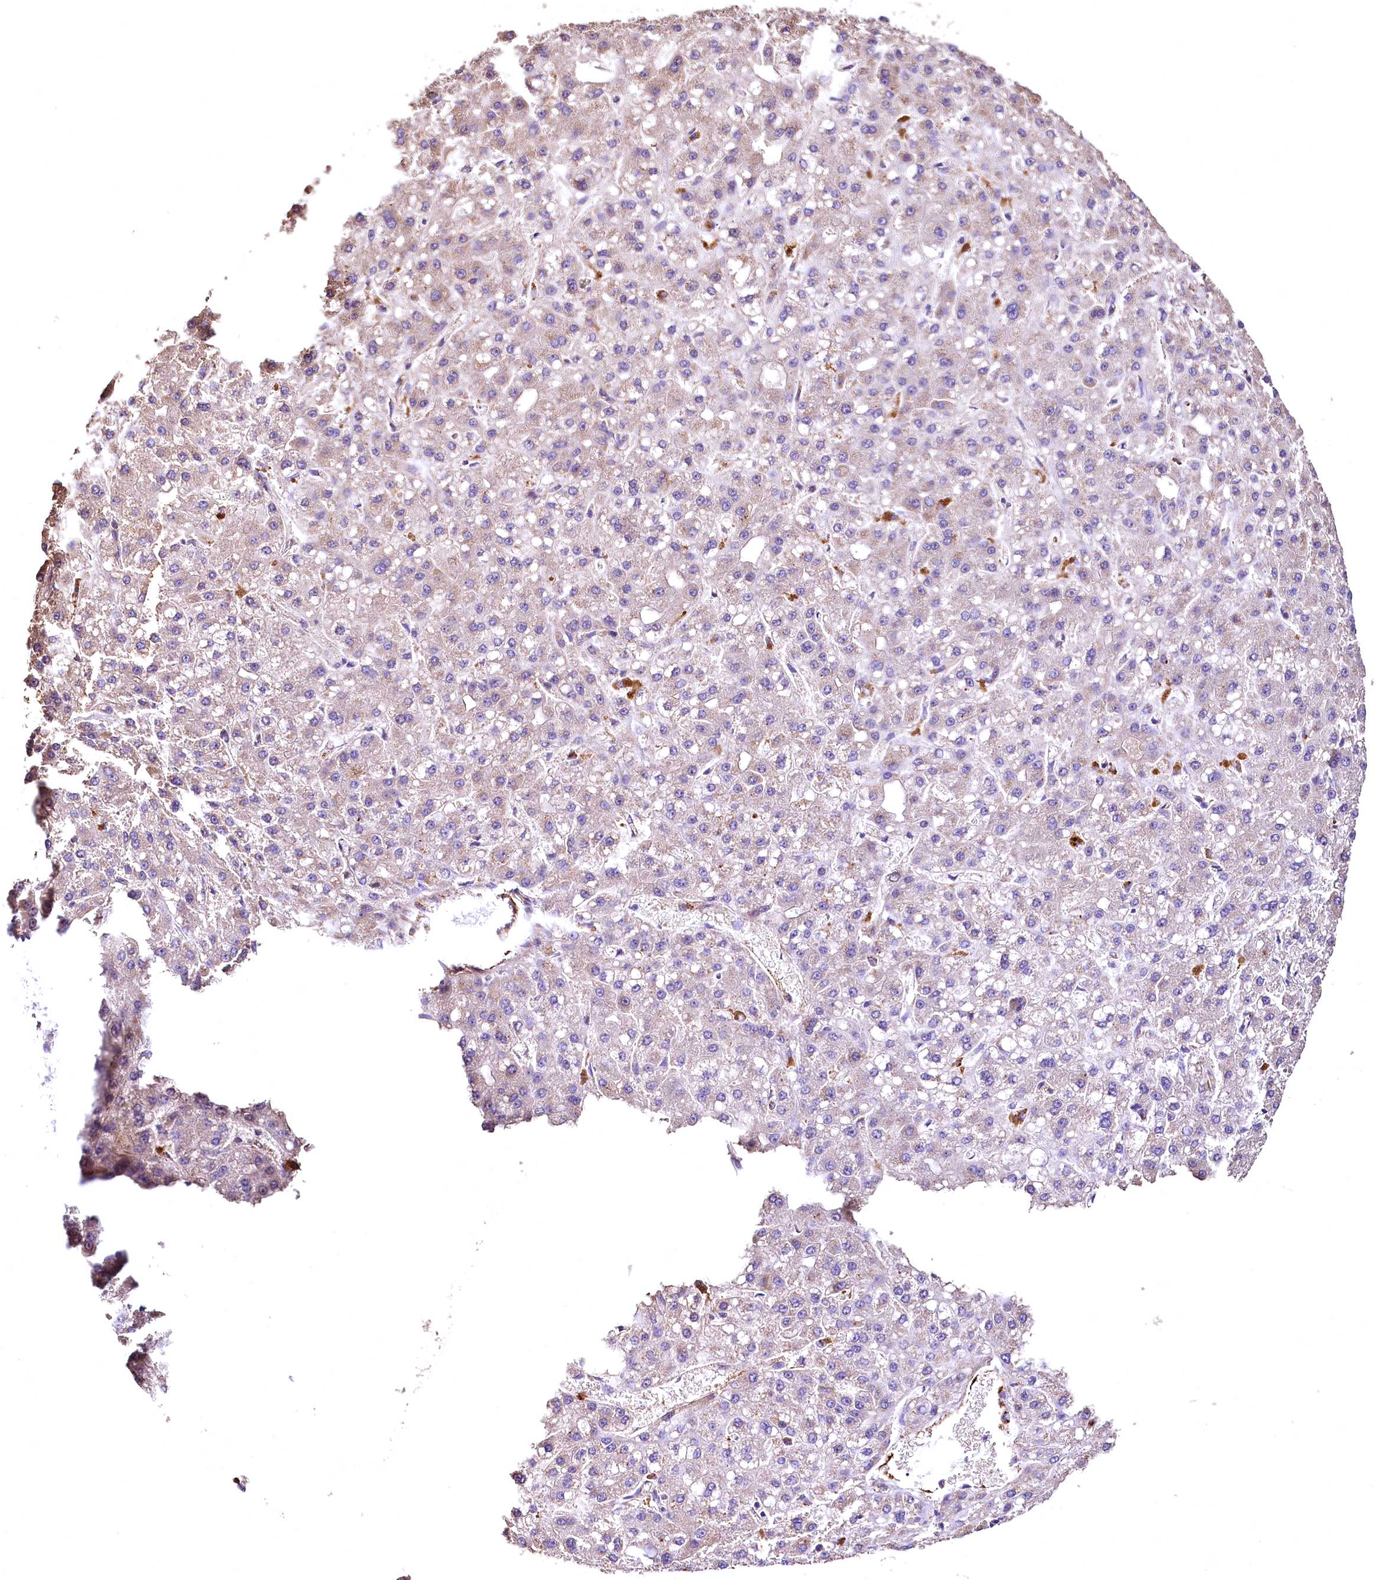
{"staining": {"intensity": "weak", "quantity": "<25%", "location": "cytoplasmic/membranous"}, "tissue": "liver cancer", "cell_type": "Tumor cells", "image_type": "cancer", "snomed": [{"axis": "morphology", "description": "Carcinoma, Hepatocellular, NOS"}, {"axis": "topography", "description": "Liver"}], "caption": "Protein analysis of liver cancer displays no significant positivity in tumor cells. Nuclei are stained in blue.", "gene": "RASSF1", "patient": {"sex": "male", "age": 67}}